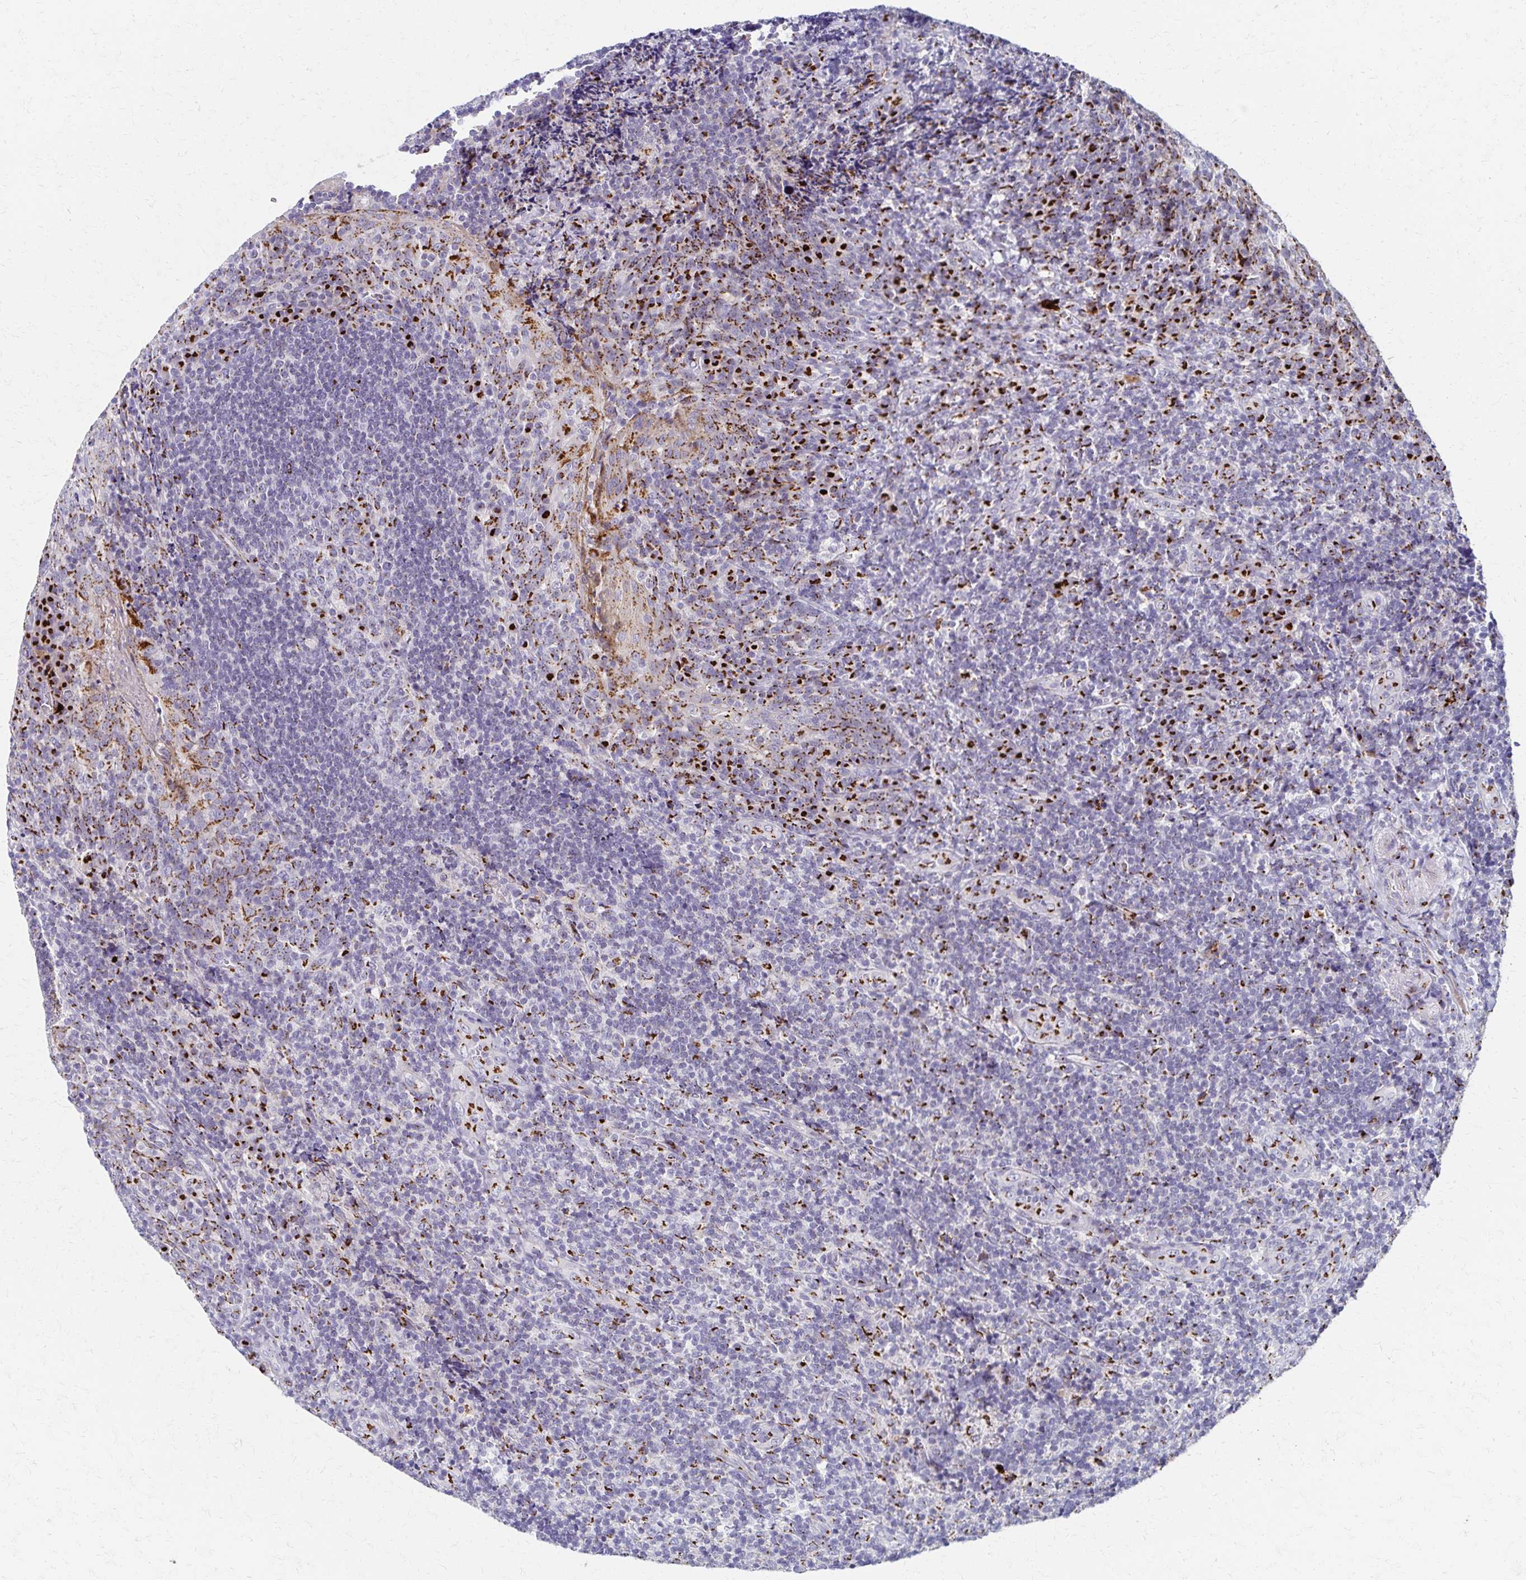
{"staining": {"intensity": "moderate", "quantity": "<25%", "location": "cytoplasmic/membranous"}, "tissue": "tonsil", "cell_type": "Germinal center cells", "image_type": "normal", "snomed": [{"axis": "morphology", "description": "Normal tissue, NOS"}, {"axis": "topography", "description": "Tonsil"}], "caption": "Moderate cytoplasmic/membranous staining is appreciated in approximately <25% of germinal center cells in normal tonsil.", "gene": "ENSG00000254692", "patient": {"sex": "male", "age": 17}}